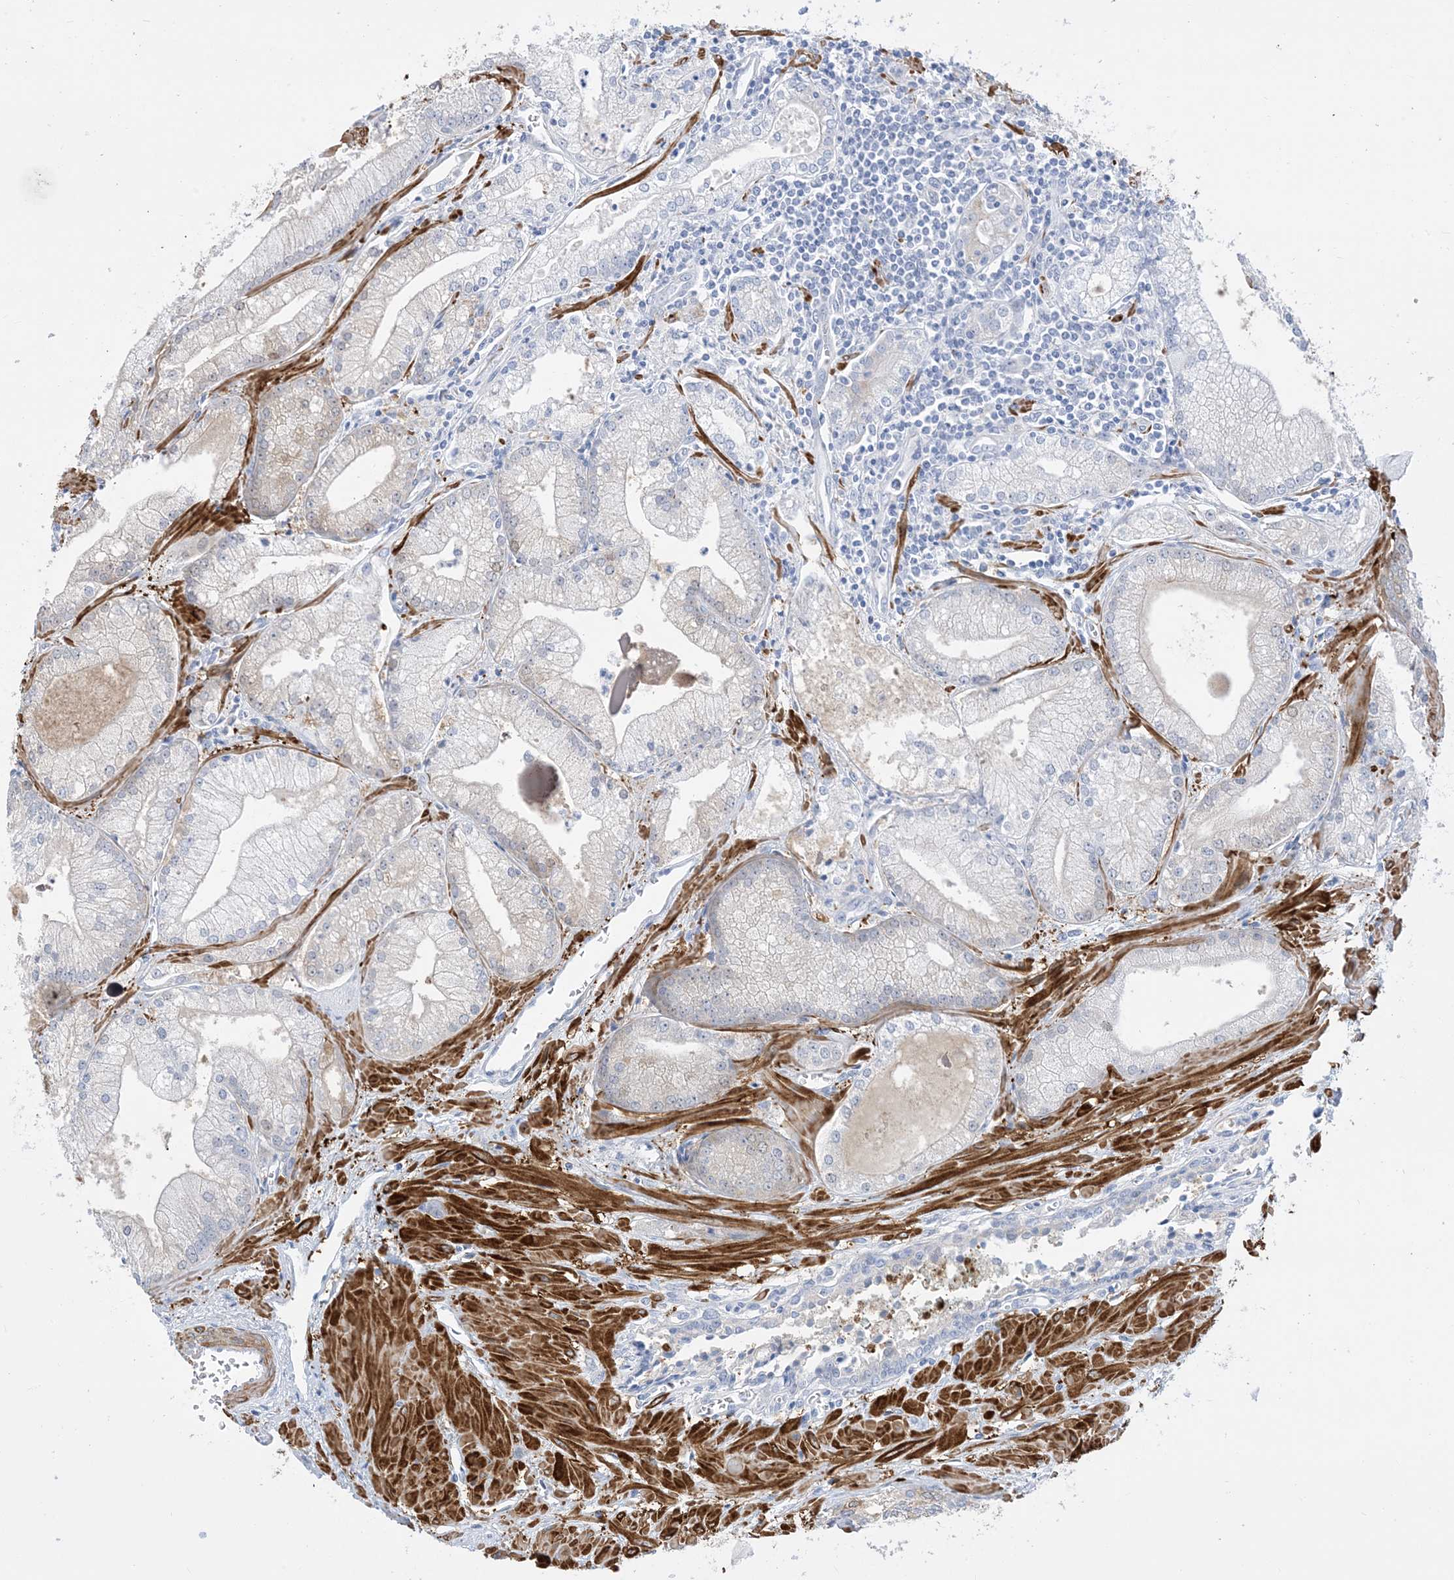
{"staining": {"intensity": "moderate", "quantity": "<25%", "location": "cytoplasmic/membranous"}, "tissue": "prostate cancer", "cell_type": "Tumor cells", "image_type": "cancer", "snomed": [{"axis": "morphology", "description": "Adenocarcinoma, Low grade"}, {"axis": "topography", "description": "Prostate"}], "caption": "Protein staining by IHC demonstrates moderate cytoplasmic/membranous positivity in approximately <25% of tumor cells in prostate cancer (low-grade adenocarcinoma).", "gene": "MARS2", "patient": {"sex": "male", "age": 67}}